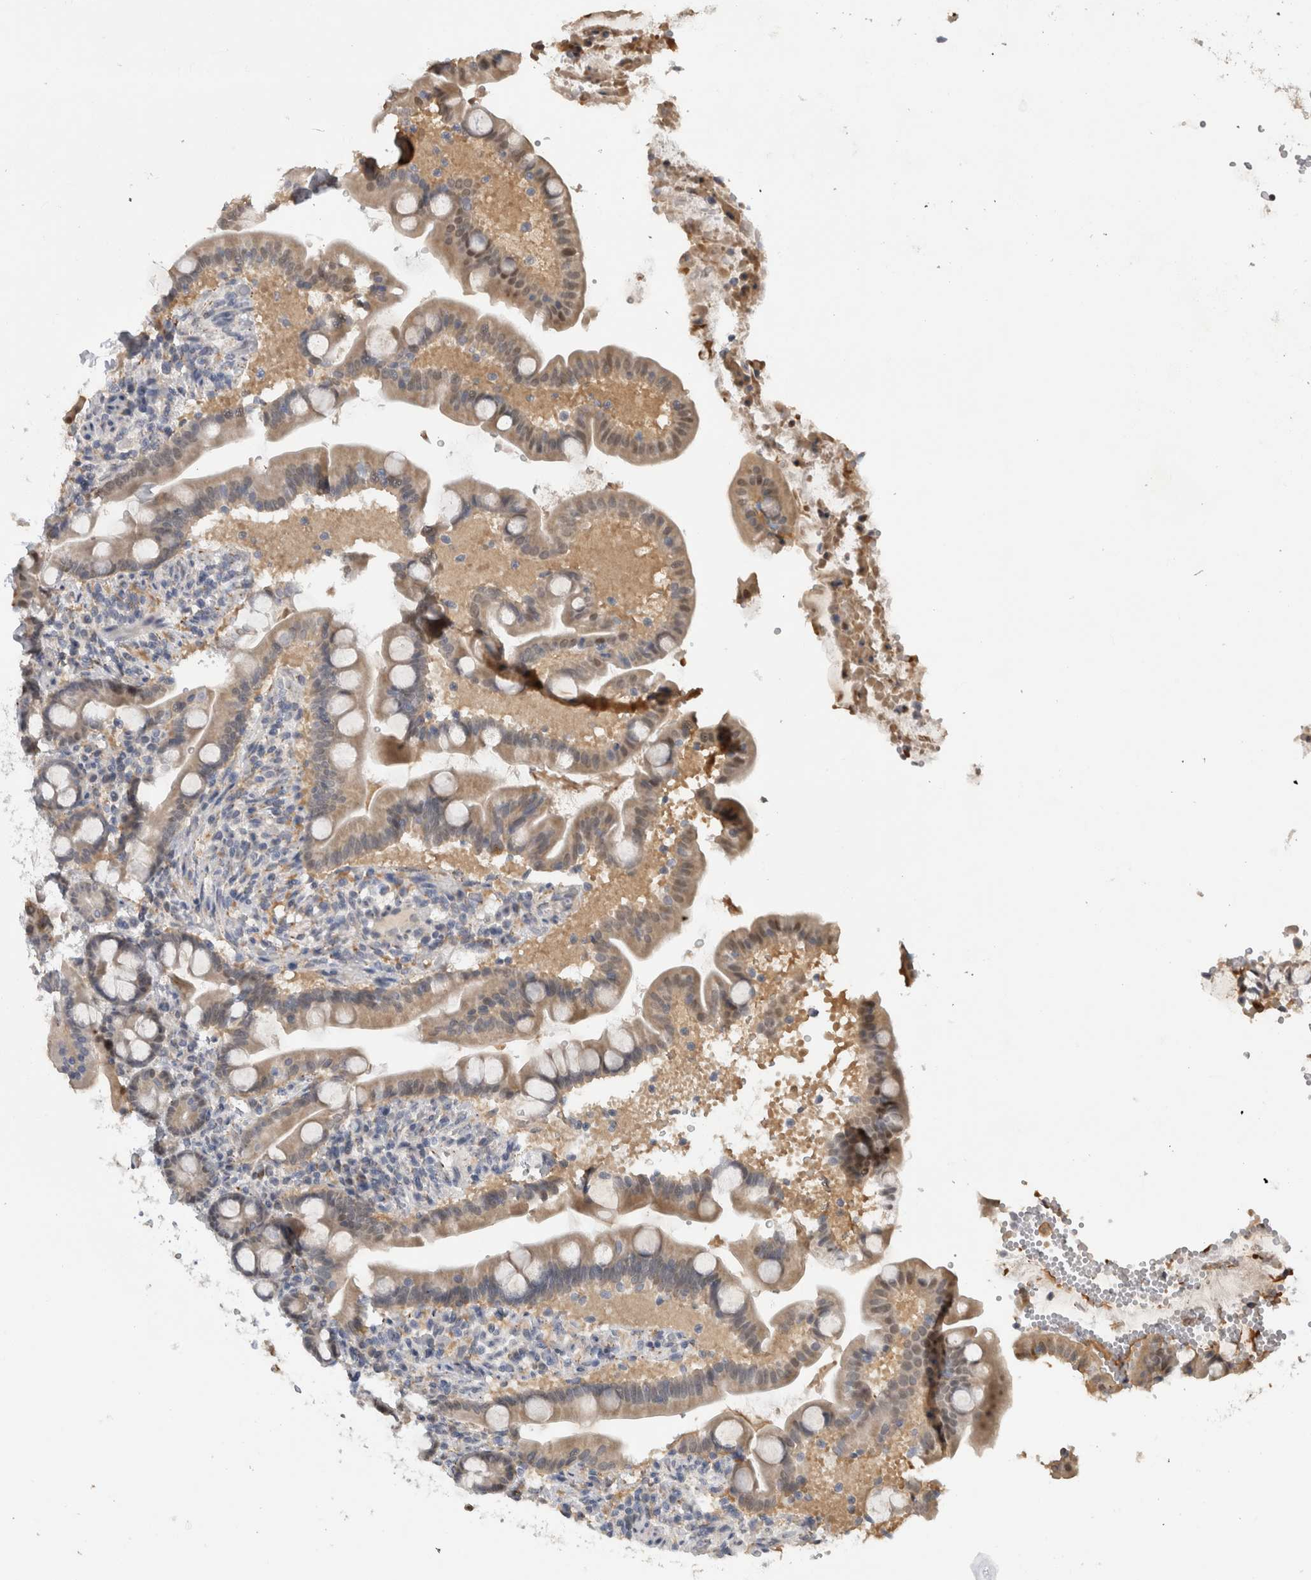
{"staining": {"intensity": "weak", "quantity": "25%-75%", "location": "cytoplasmic/membranous,nuclear"}, "tissue": "duodenum", "cell_type": "Glandular cells", "image_type": "normal", "snomed": [{"axis": "morphology", "description": "Normal tissue, NOS"}, {"axis": "topography", "description": "Duodenum"}], "caption": "A high-resolution image shows IHC staining of unremarkable duodenum, which displays weak cytoplasmic/membranous,nuclear expression in about 25%-75% of glandular cells. Nuclei are stained in blue.", "gene": "DYRK2", "patient": {"sex": "male", "age": 54}}